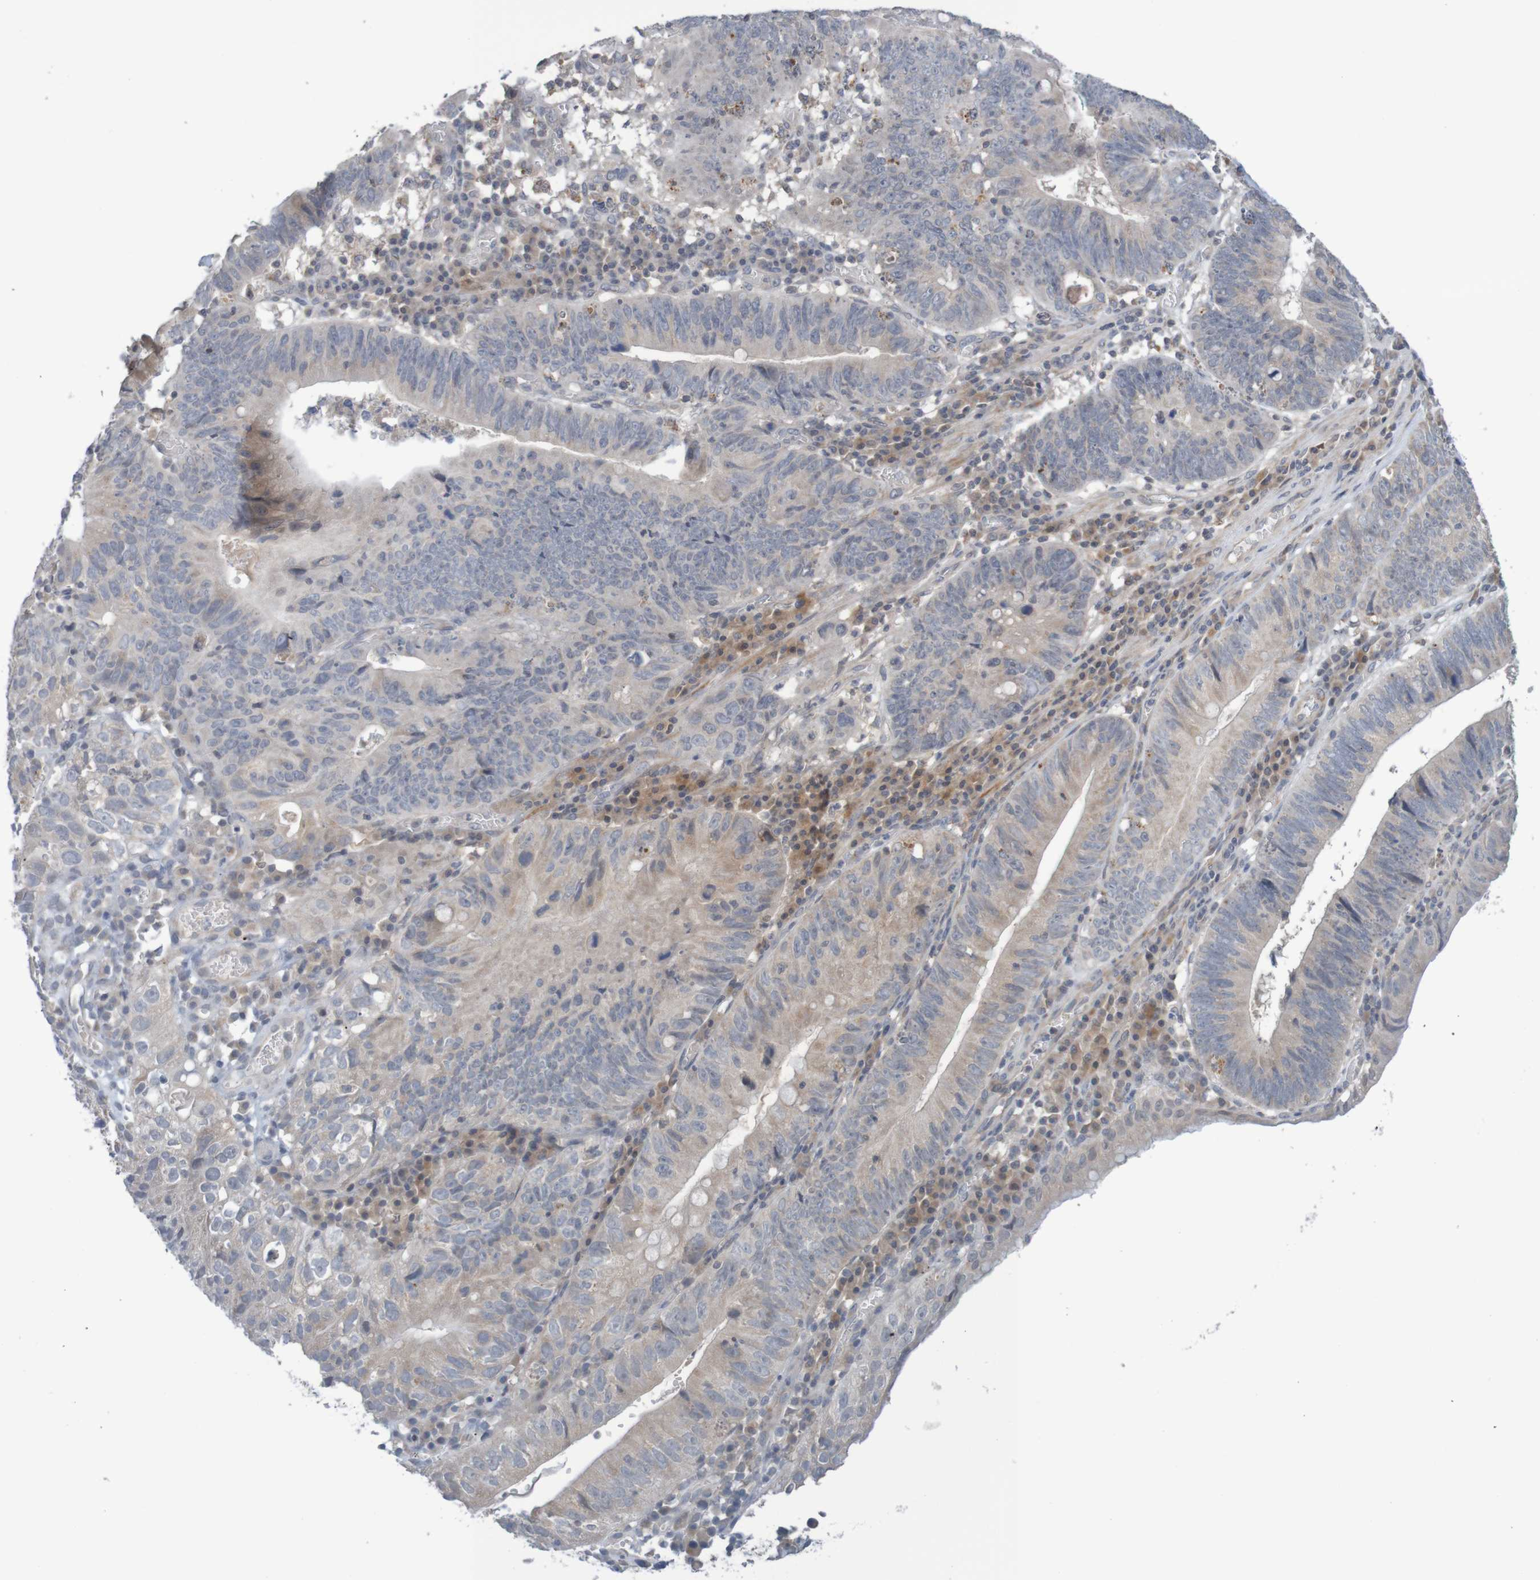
{"staining": {"intensity": "weak", "quantity": "<25%", "location": "cytoplasmic/membranous"}, "tissue": "stomach cancer", "cell_type": "Tumor cells", "image_type": "cancer", "snomed": [{"axis": "morphology", "description": "Adenocarcinoma, NOS"}, {"axis": "topography", "description": "Stomach"}], "caption": "A photomicrograph of stomach cancer stained for a protein shows no brown staining in tumor cells.", "gene": "ANKK1", "patient": {"sex": "male", "age": 59}}